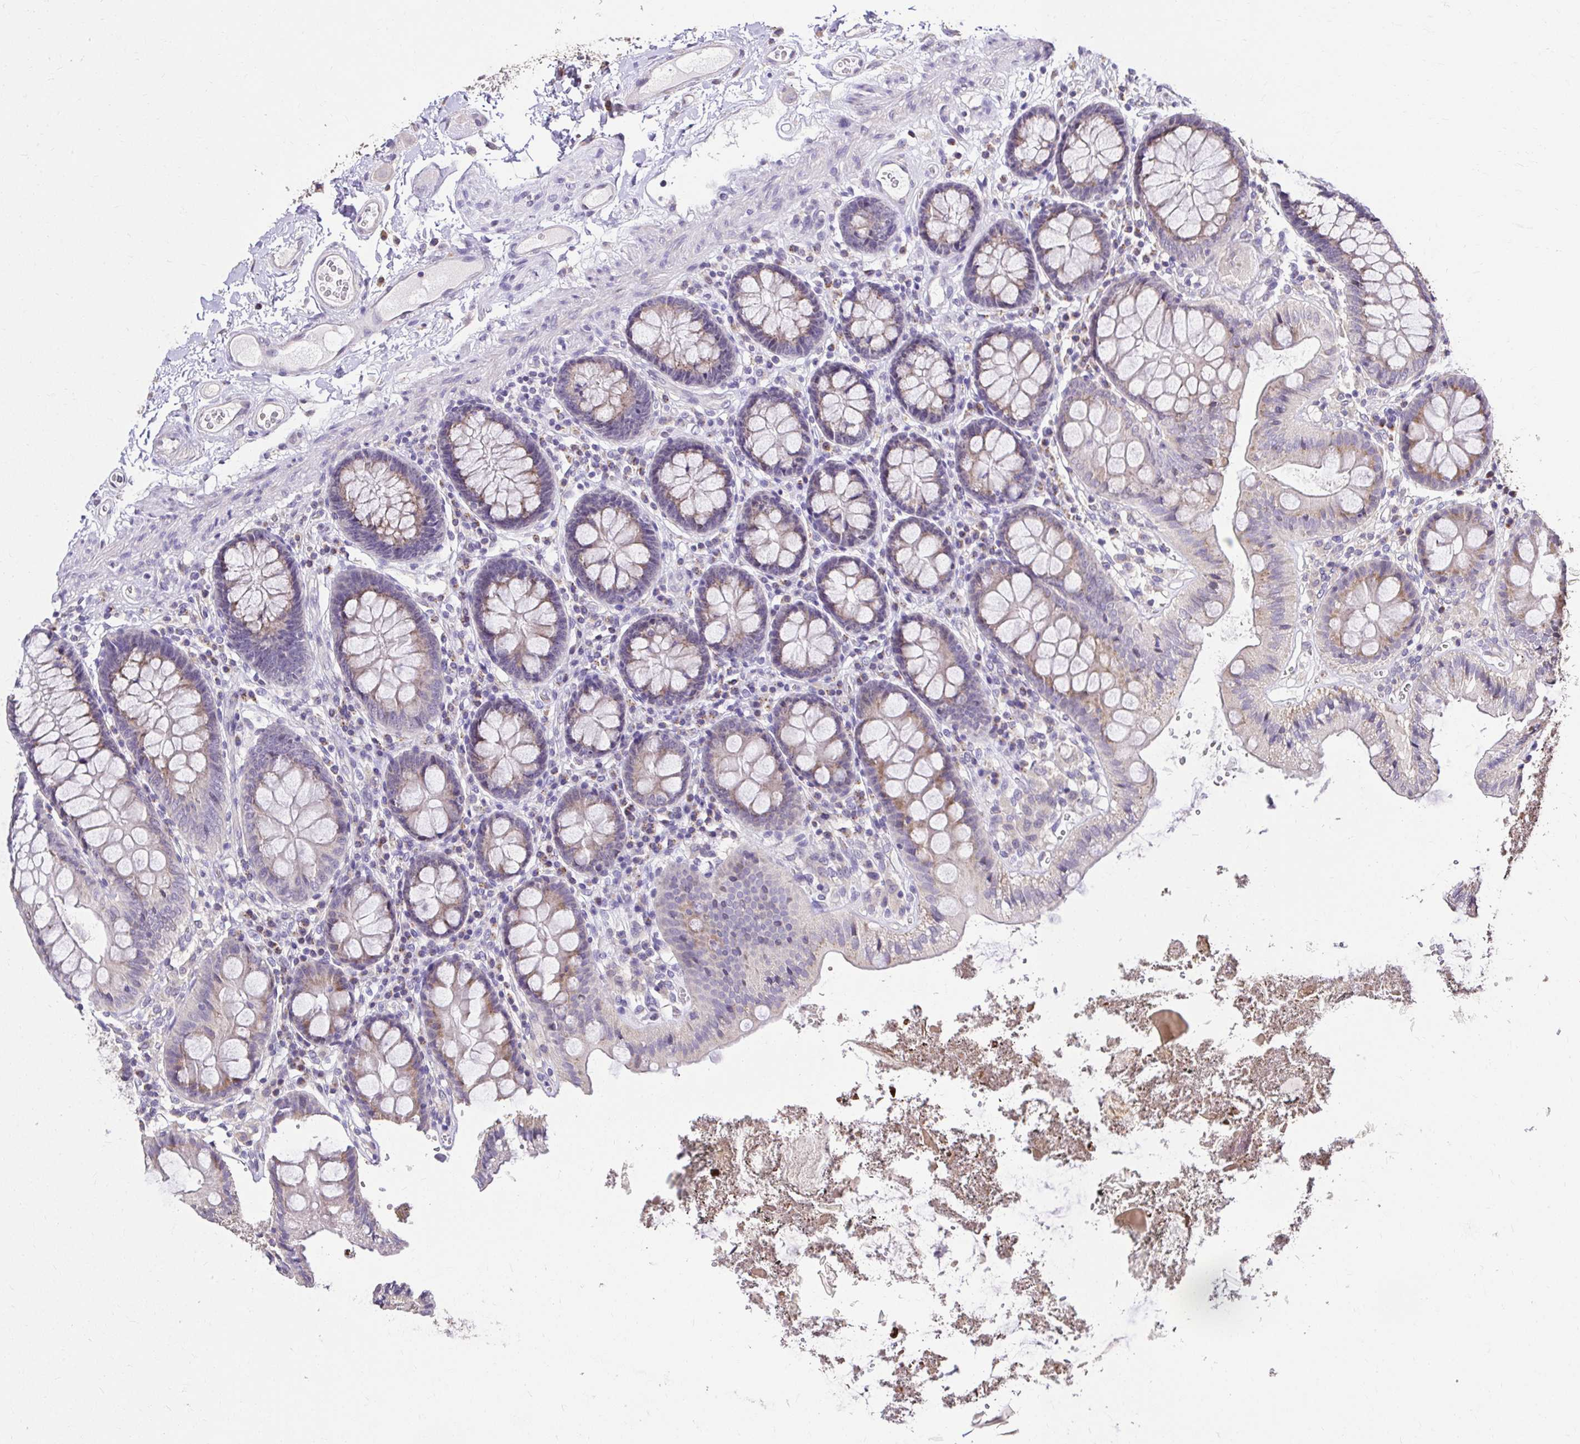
{"staining": {"intensity": "negative", "quantity": "none", "location": "none"}, "tissue": "colon", "cell_type": "Endothelial cells", "image_type": "normal", "snomed": [{"axis": "morphology", "description": "Normal tissue, NOS"}, {"axis": "topography", "description": "Colon"}], "caption": "This is an immunohistochemistry micrograph of unremarkable colon. There is no positivity in endothelial cells.", "gene": "KIAA1210", "patient": {"sex": "male", "age": 84}}